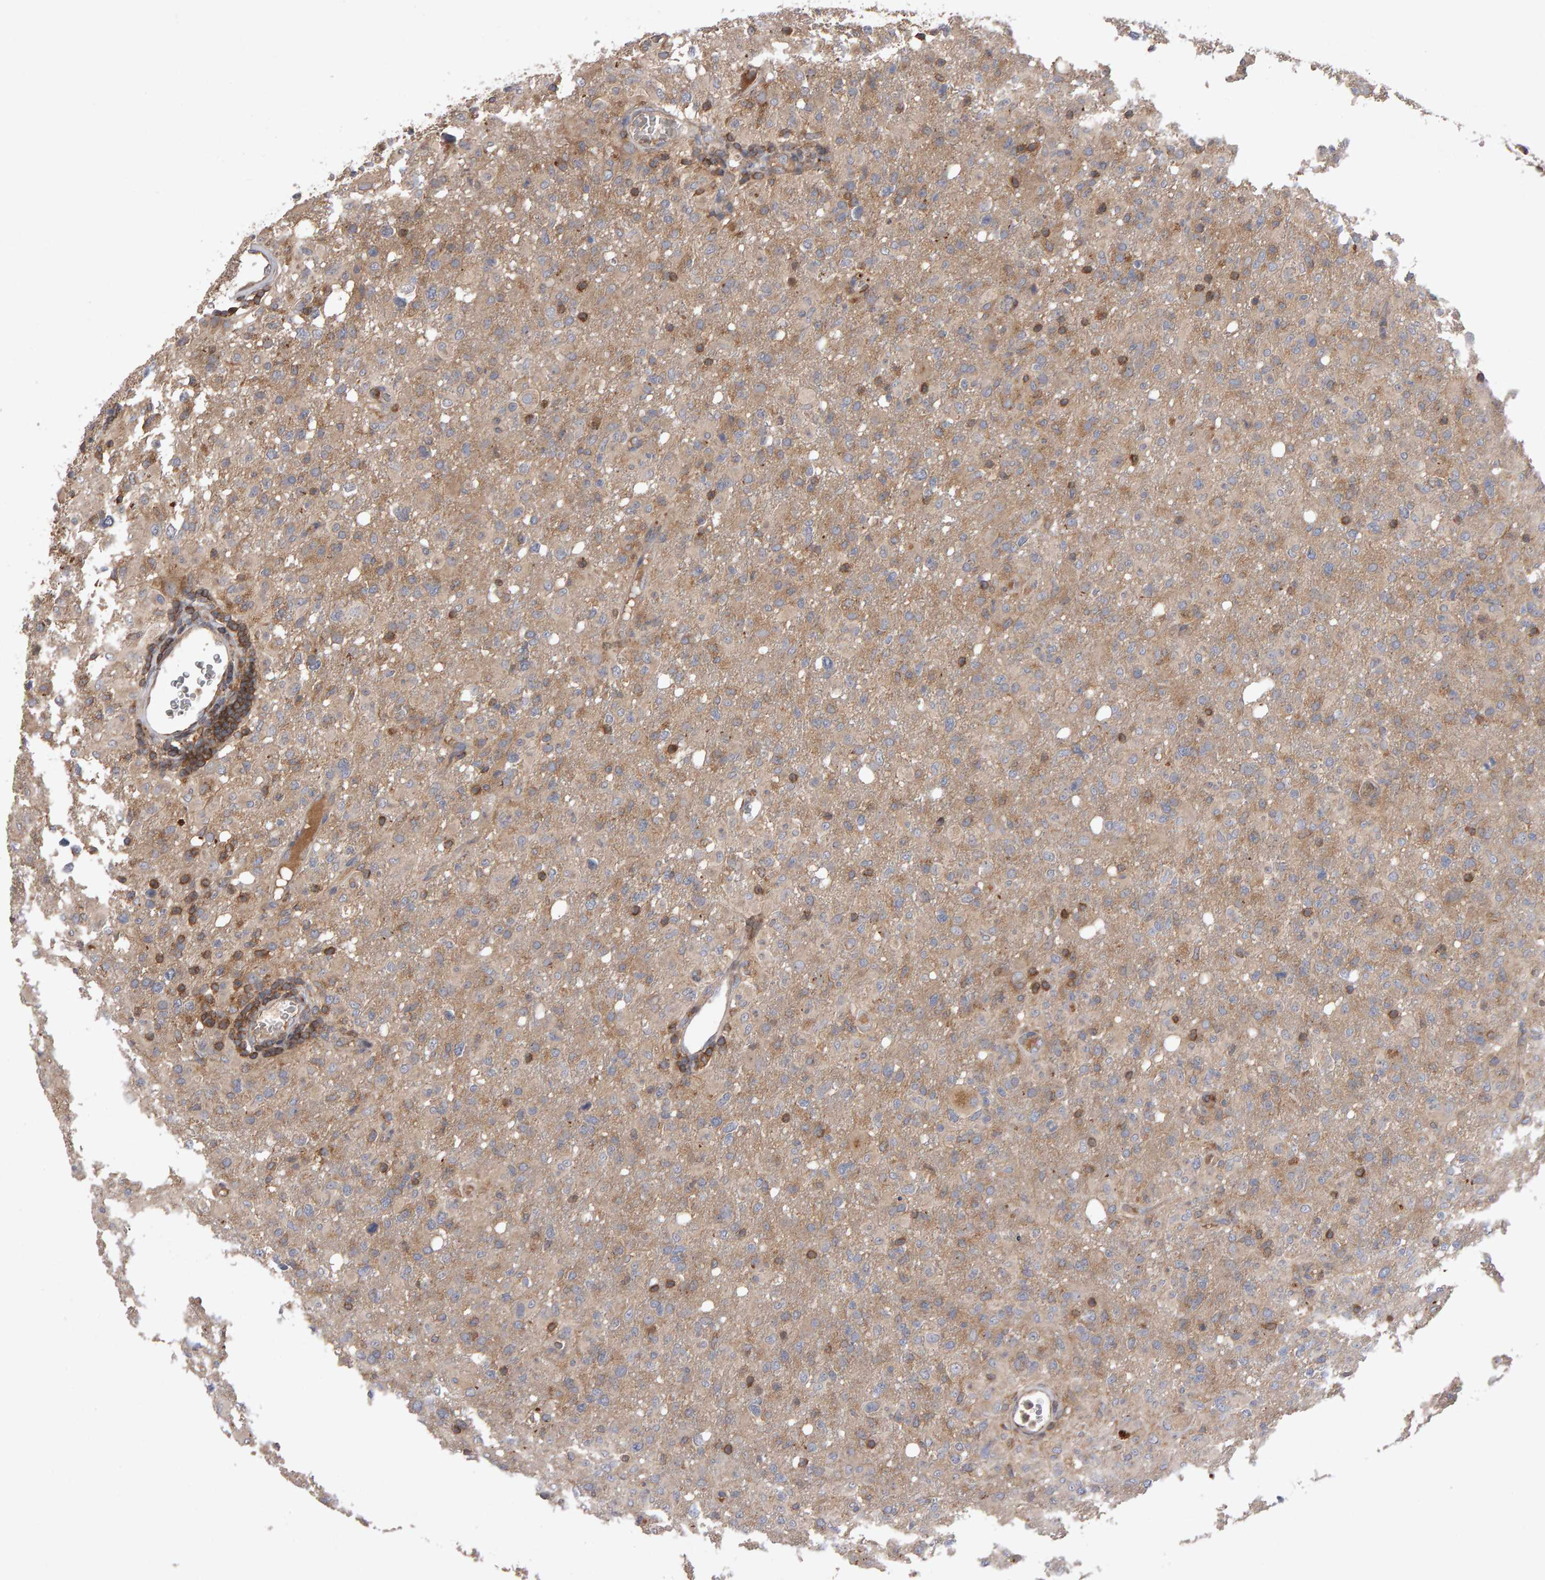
{"staining": {"intensity": "weak", "quantity": ">75%", "location": "cytoplasmic/membranous"}, "tissue": "glioma", "cell_type": "Tumor cells", "image_type": "cancer", "snomed": [{"axis": "morphology", "description": "Glioma, malignant, High grade"}, {"axis": "topography", "description": "Brain"}], "caption": "The micrograph displays a brown stain indicating the presence of a protein in the cytoplasmic/membranous of tumor cells in high-grade glioma (malignant). (Stains: DAB in brown, nuclei in blue, Microscopy: brightfield microscopy at high magnification).", "gene": "PGS1", "patient": {"sex": "female", "age": 57}}